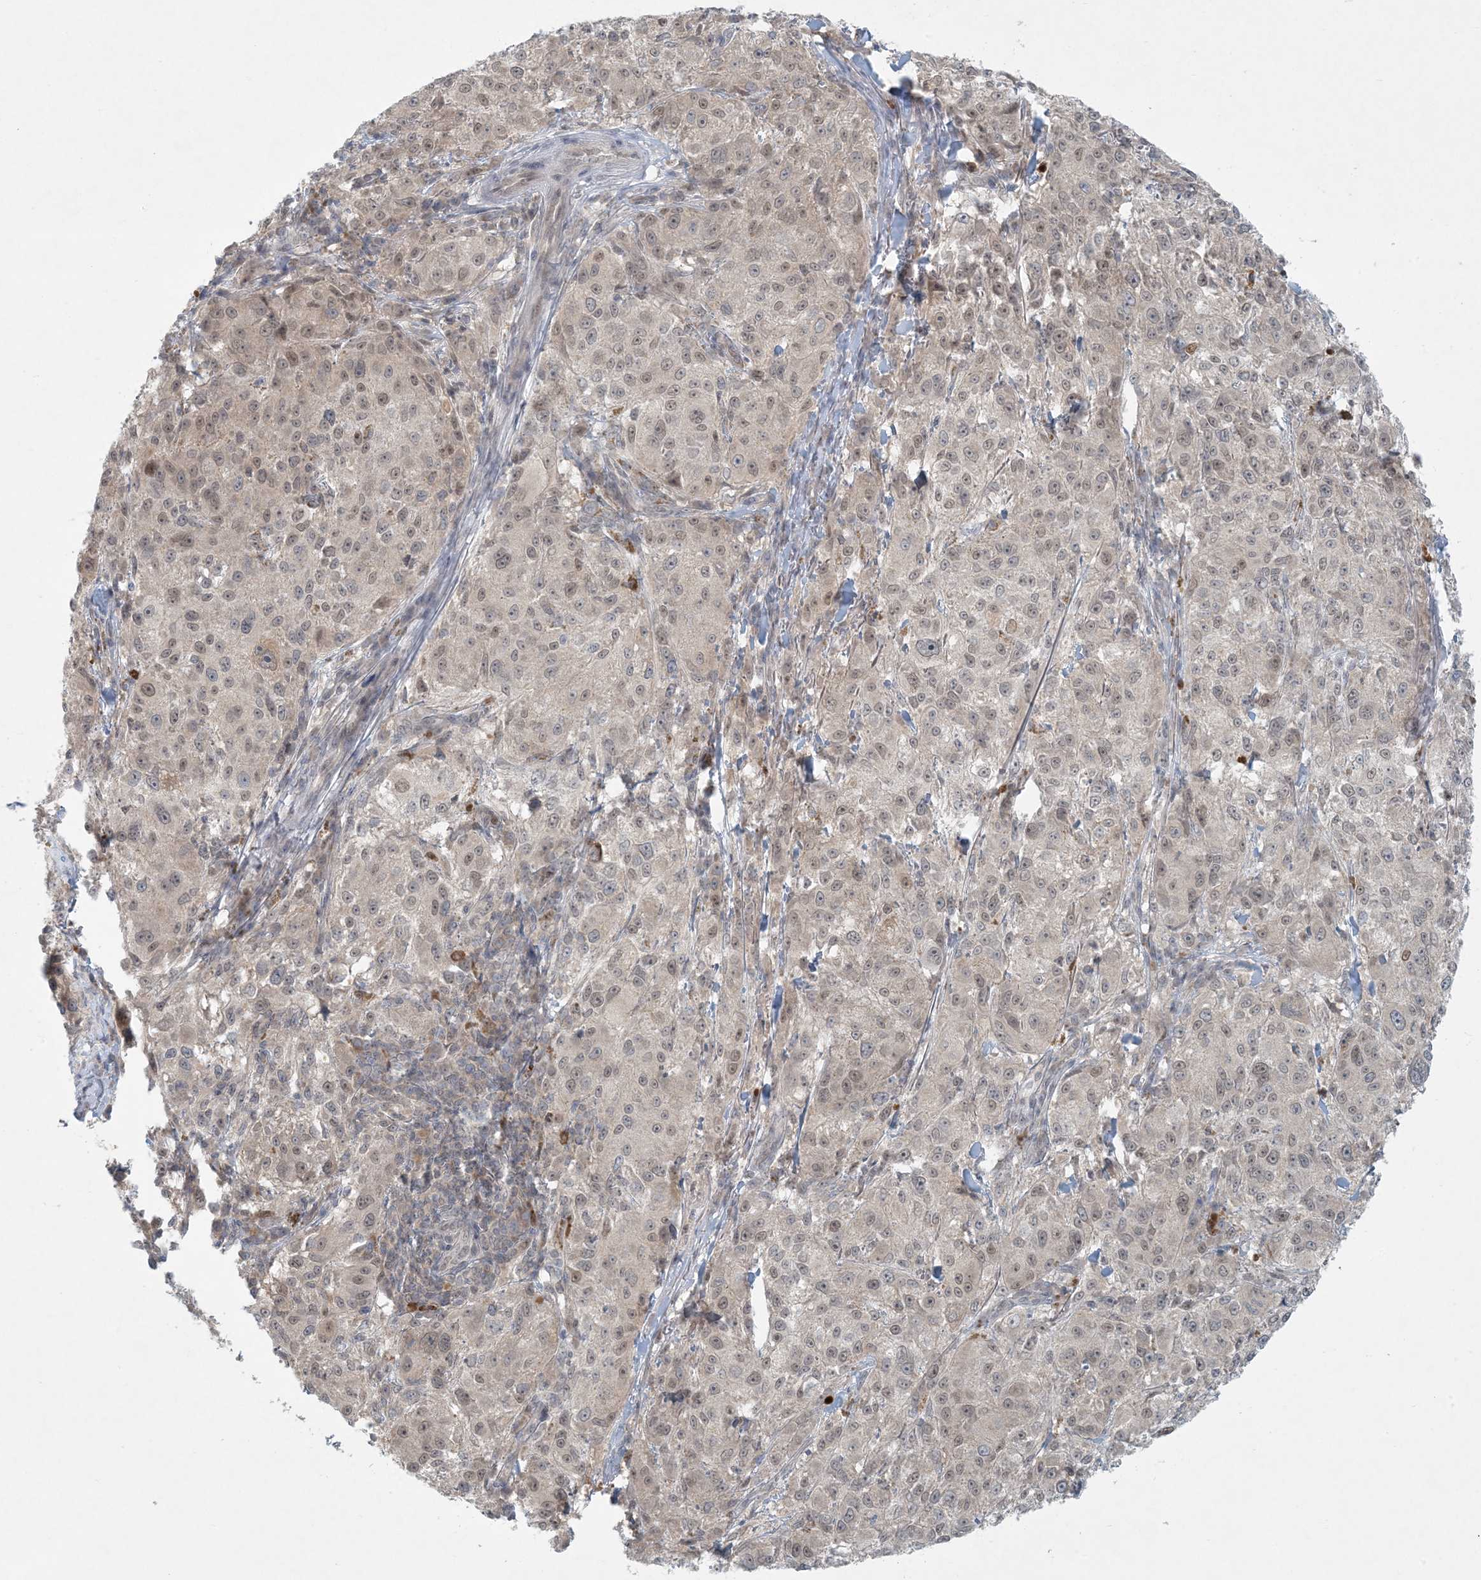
{"staining": {"intensity": "weak", "quantity": ">75%", "location": "nuclear"}, "tissue": "melanoma", "cell_type": "Tumor cells", "image_type": "cancer", "snomed": [{"axis": "morphology", "description": "Necrosis, NOS"}, {"axis": "morphology", "description": "Malignant melanoma, NOS"}, {"axis": "topography", "description": "Skin"}], "caption": "Immunohistochemistry (IHC) micrograph of human malignant melanoma stained for a protein (brown), which displays low levels of weak nuclear staining in approximately >75% of tumor cells.", "gene": "OBI1", "patient": {"sex": "female", "age": 87}}